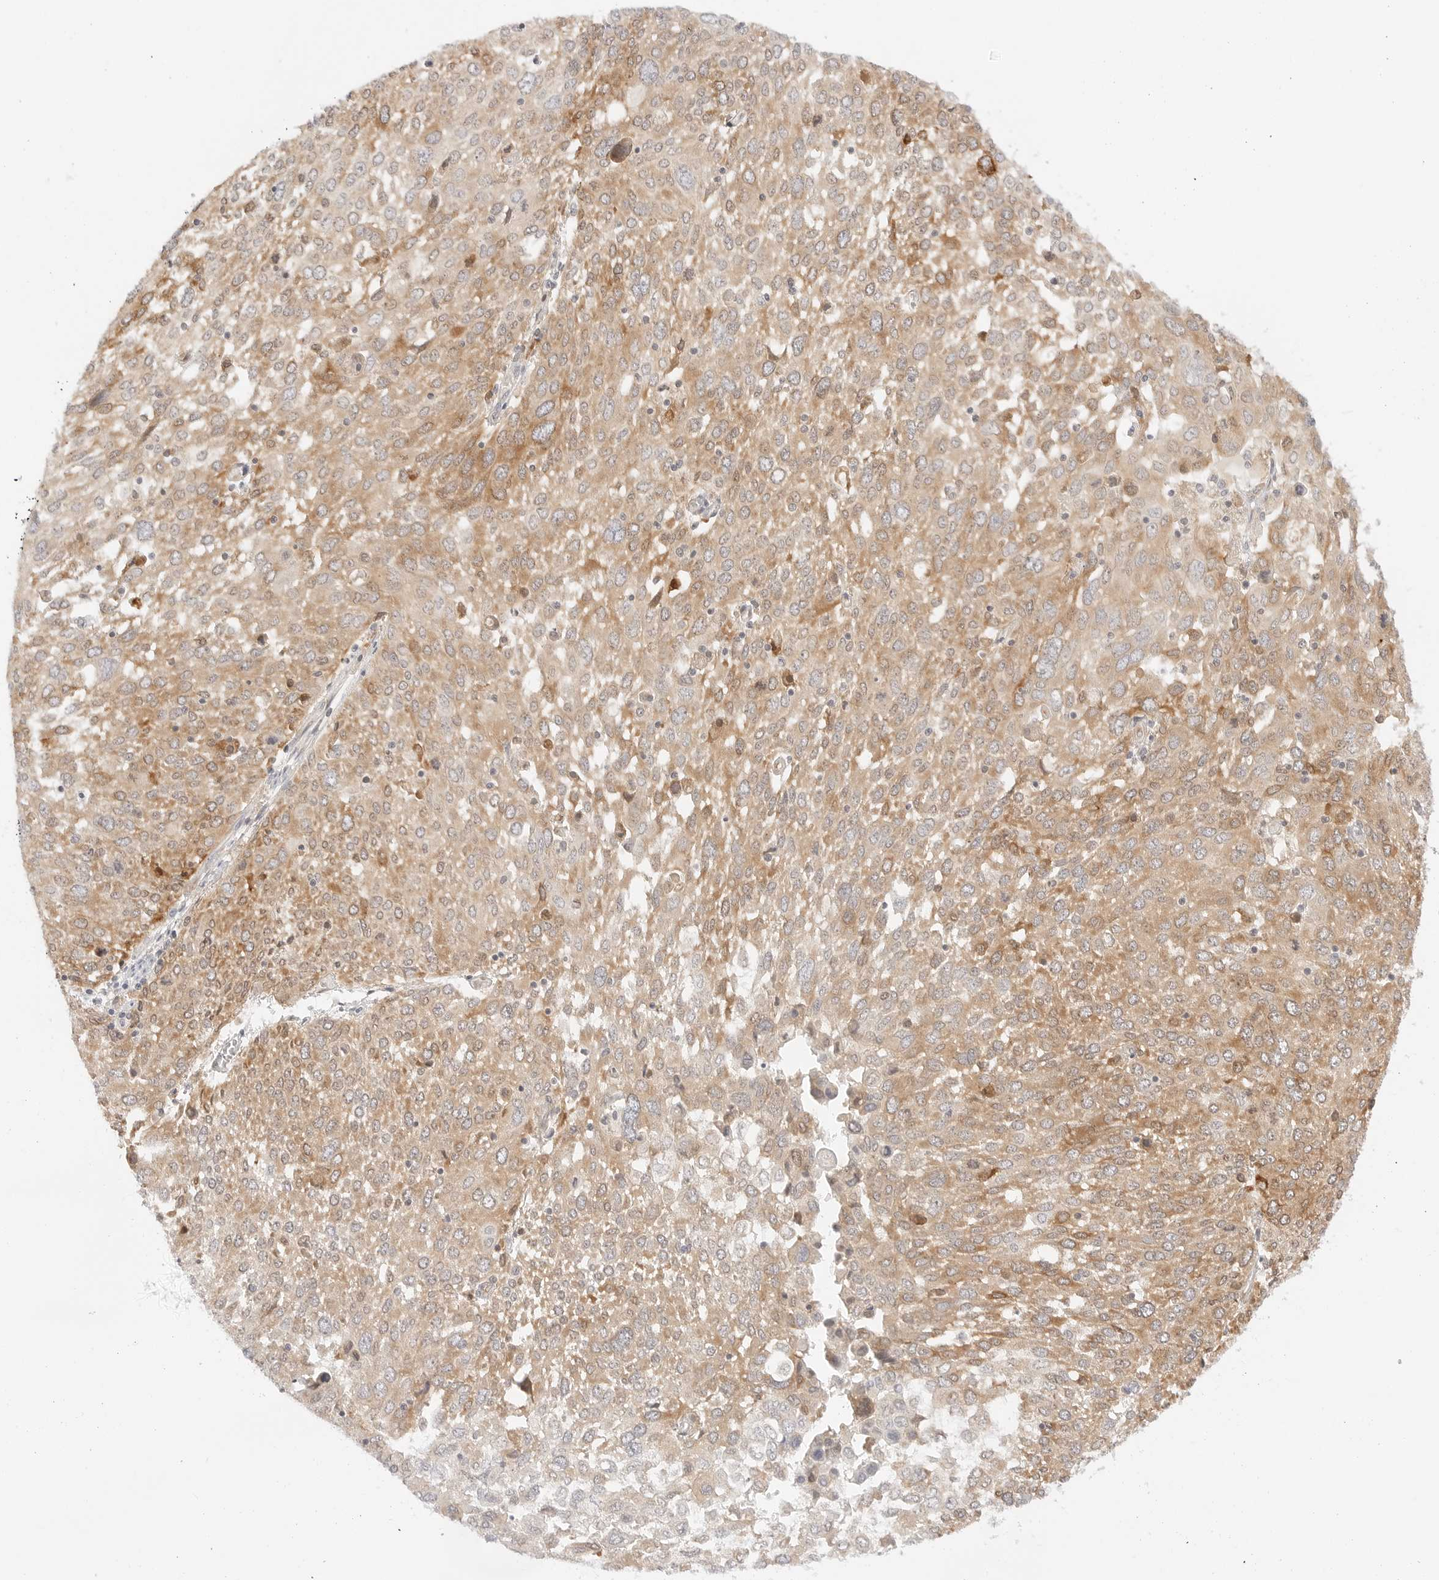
{"staining": {"intensity": "moderate", "quantity": ">75%", "location": "cytoplasmic/membranous"}, "tissue": "lung cancer", "cell_type": "Tumor cells", "image_type": "cancer", "snomed": [{"axis": "morphology", "description": "Squamous cell carcinoma, NOS"}, {"axis": "topography", "description": "Lung"}], "caption": "This micrograph shows immunohistochemistry (IHC) staining of squamous cell carcinoma (lung), with medium moderate cytoplasmic/membranous positivity in about >75% of tumor cells.", "gene": "ERO1B", "patient": {"sex": "male", "age": 65}}